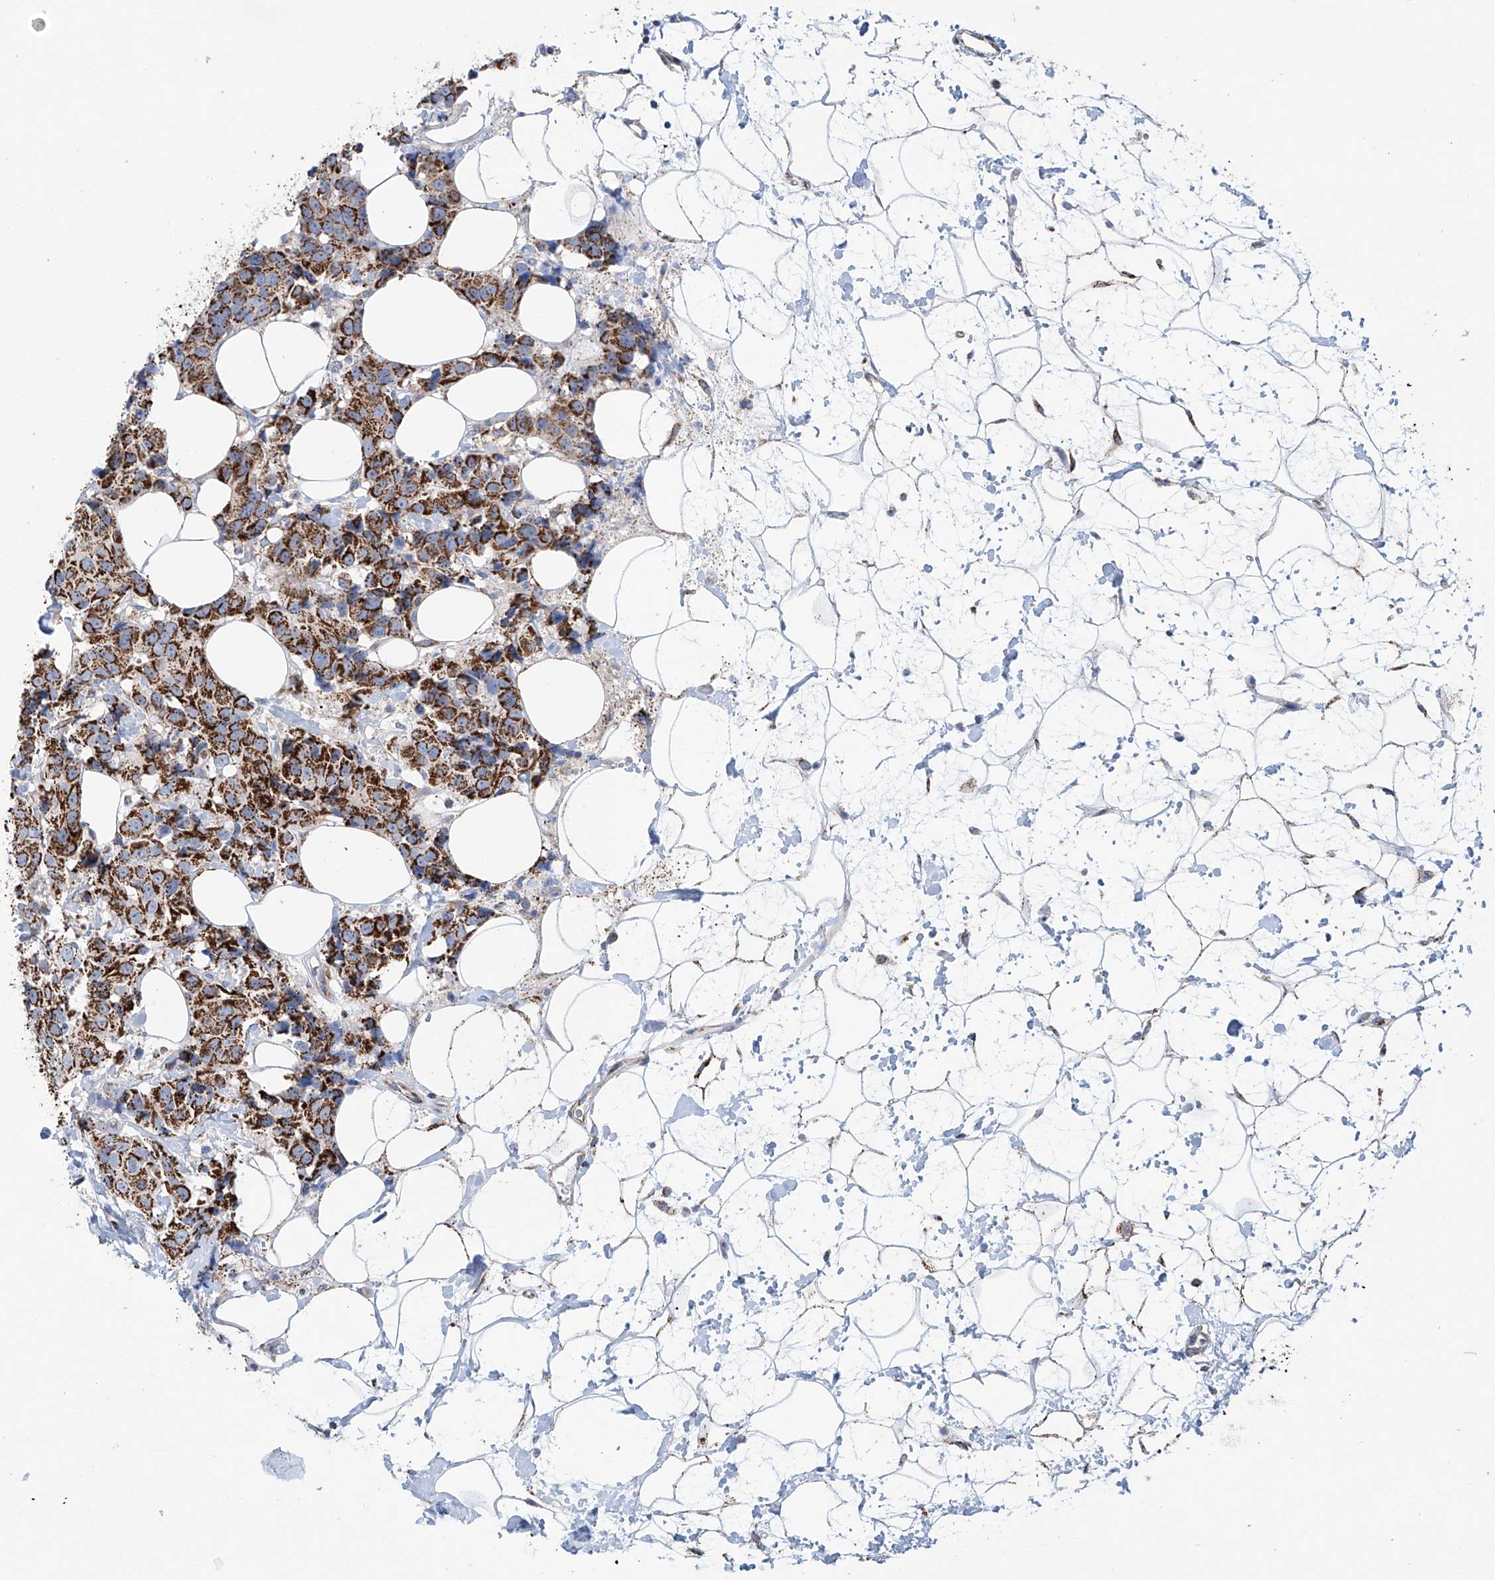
{"staining": {"intensity": "strong", "quantity": ">75%", "location": "cytoplasmic/membranous"}, "tissue": "breast cancer", "cell_type": "Tumor cells", "image_type": "cancer", "snomed": [{"axis": "morphology", "description": "Normal tissue, NOS"}, {"axis": "morphology", "description": "Duct carcinoma"}, {"axis": "topography", "description": "Breast"}], "caption": "Human breast cancer (intraductal carcinoma) stained with a protein marker shows strong staining in tumor cells.", "gene": "ALDH6A1", "patient": {"sex": "female", "age": 39}}